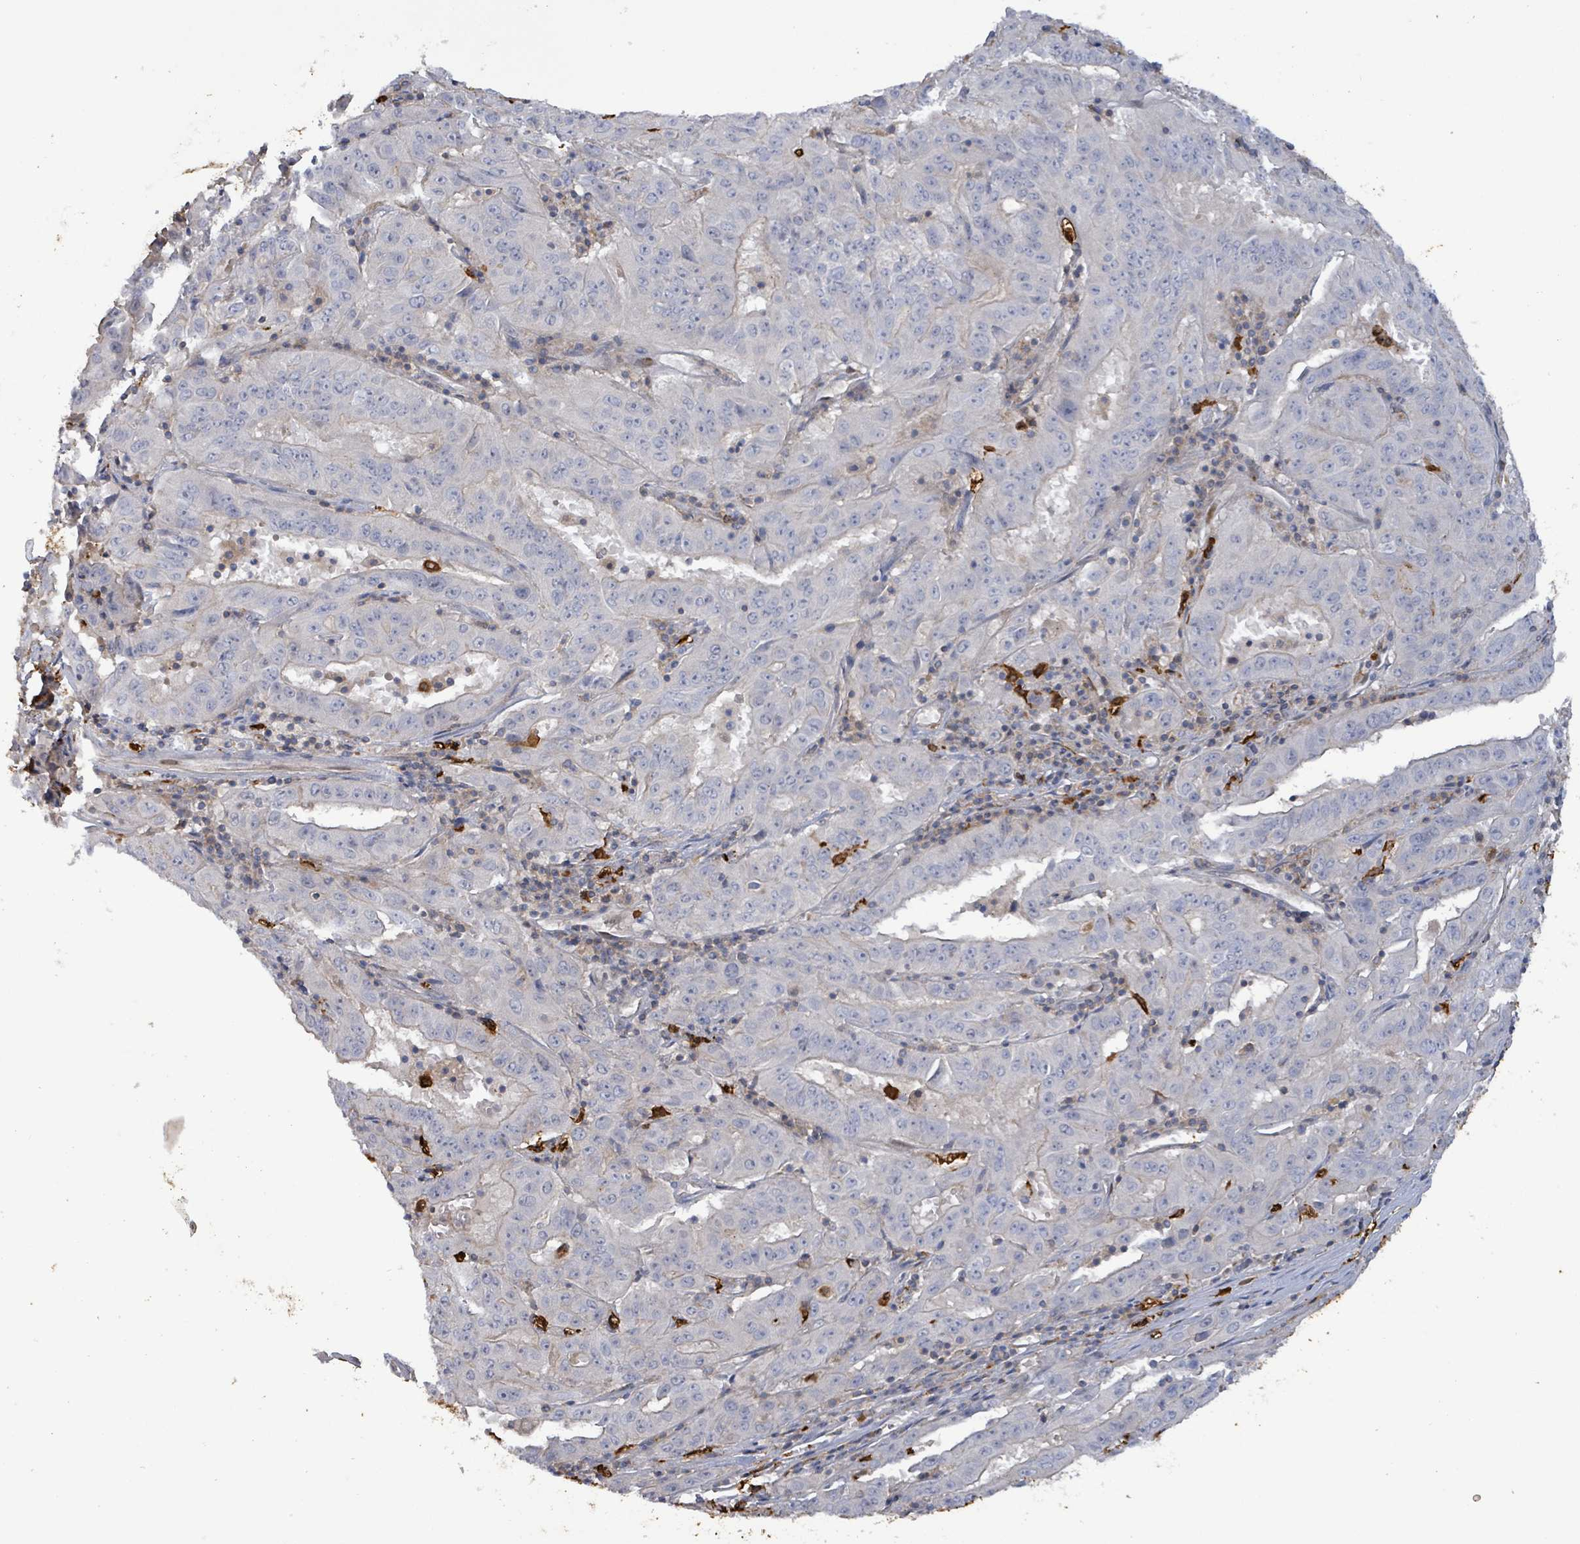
{"staining": {"intensity": "negative", "quantity": "none", "location": "none"}, "tissue": "pancreatic cancer", "cell_type": "Tumor cells", "image_type": "cancer", "snomed": [{"axis": "morphology", "description": "Adenocarcinoma, NOS"}, {"axis": "topography", "description": "Pancreas"}], "caption": "Photomicrograph shows no significant protein staining in tumor cells of adenocarcinoma (pancreatic).", "gene": "FAM210A", "patient": {"sex": "male", "age": 63}}